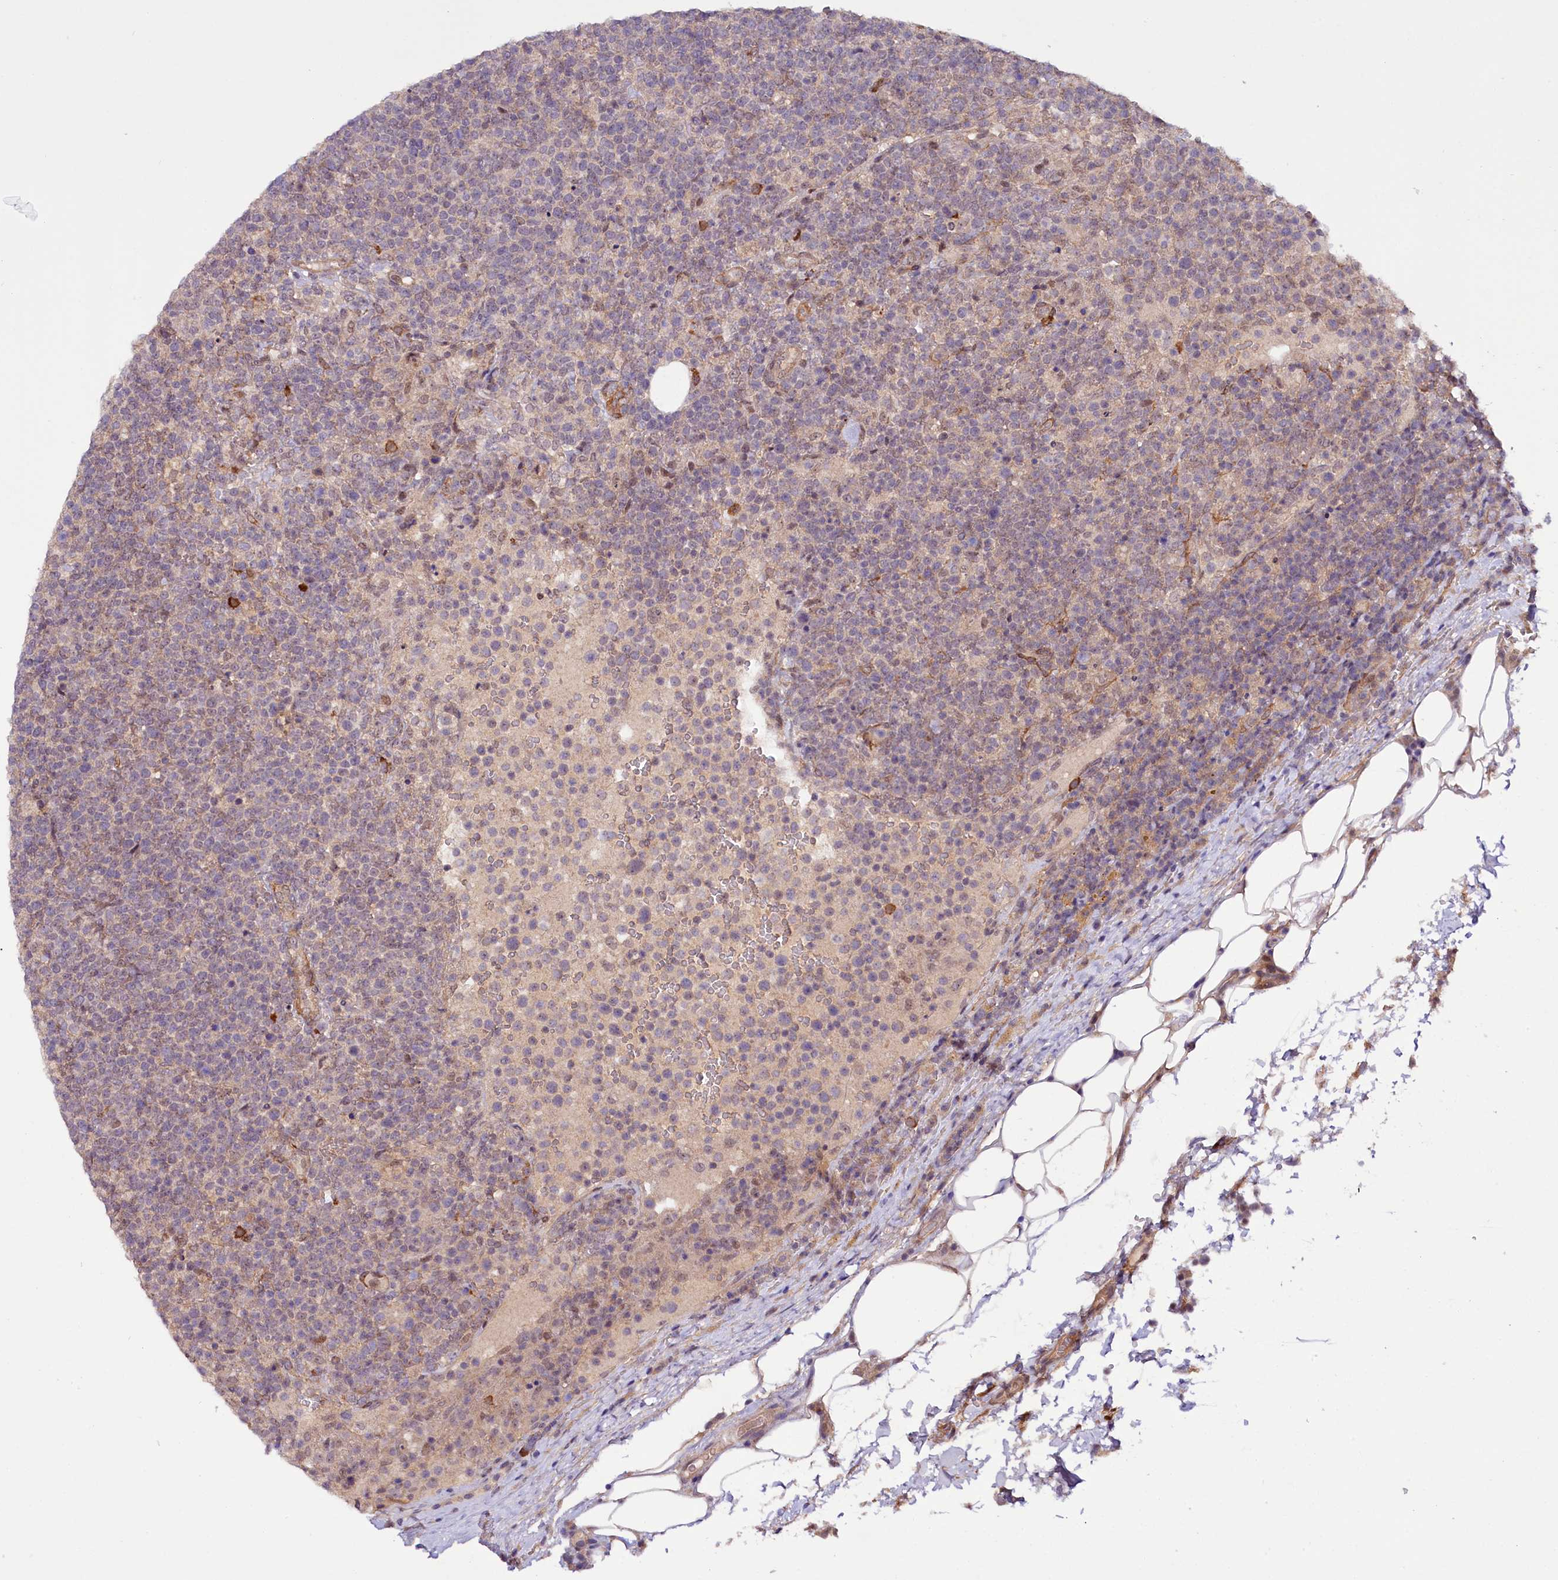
{"staining": {"intensity": "negative", "quantity": "none", "location": "none"}, "tissue": "lymphoma", "cell_type": "Tumor cells", "image_type": "cancer", "snomed": [{"axis": "morphology", "description": "Malignant lymphoma, non-Hodgkin's type, High grade"}, {"axis": "topography", "description": "Lymph node"}], "caption": "DAB immunohistochemical staining of malignant lymphoma, non-Hodgkin's type (high-grade) demonstrates no significant staining in tumor cells. (DAB immunohistochemistry (IHC) with hematoxylin counter stain).", "gene": "PHLDB1", "patient": {"sex": "male", "age": 61}}